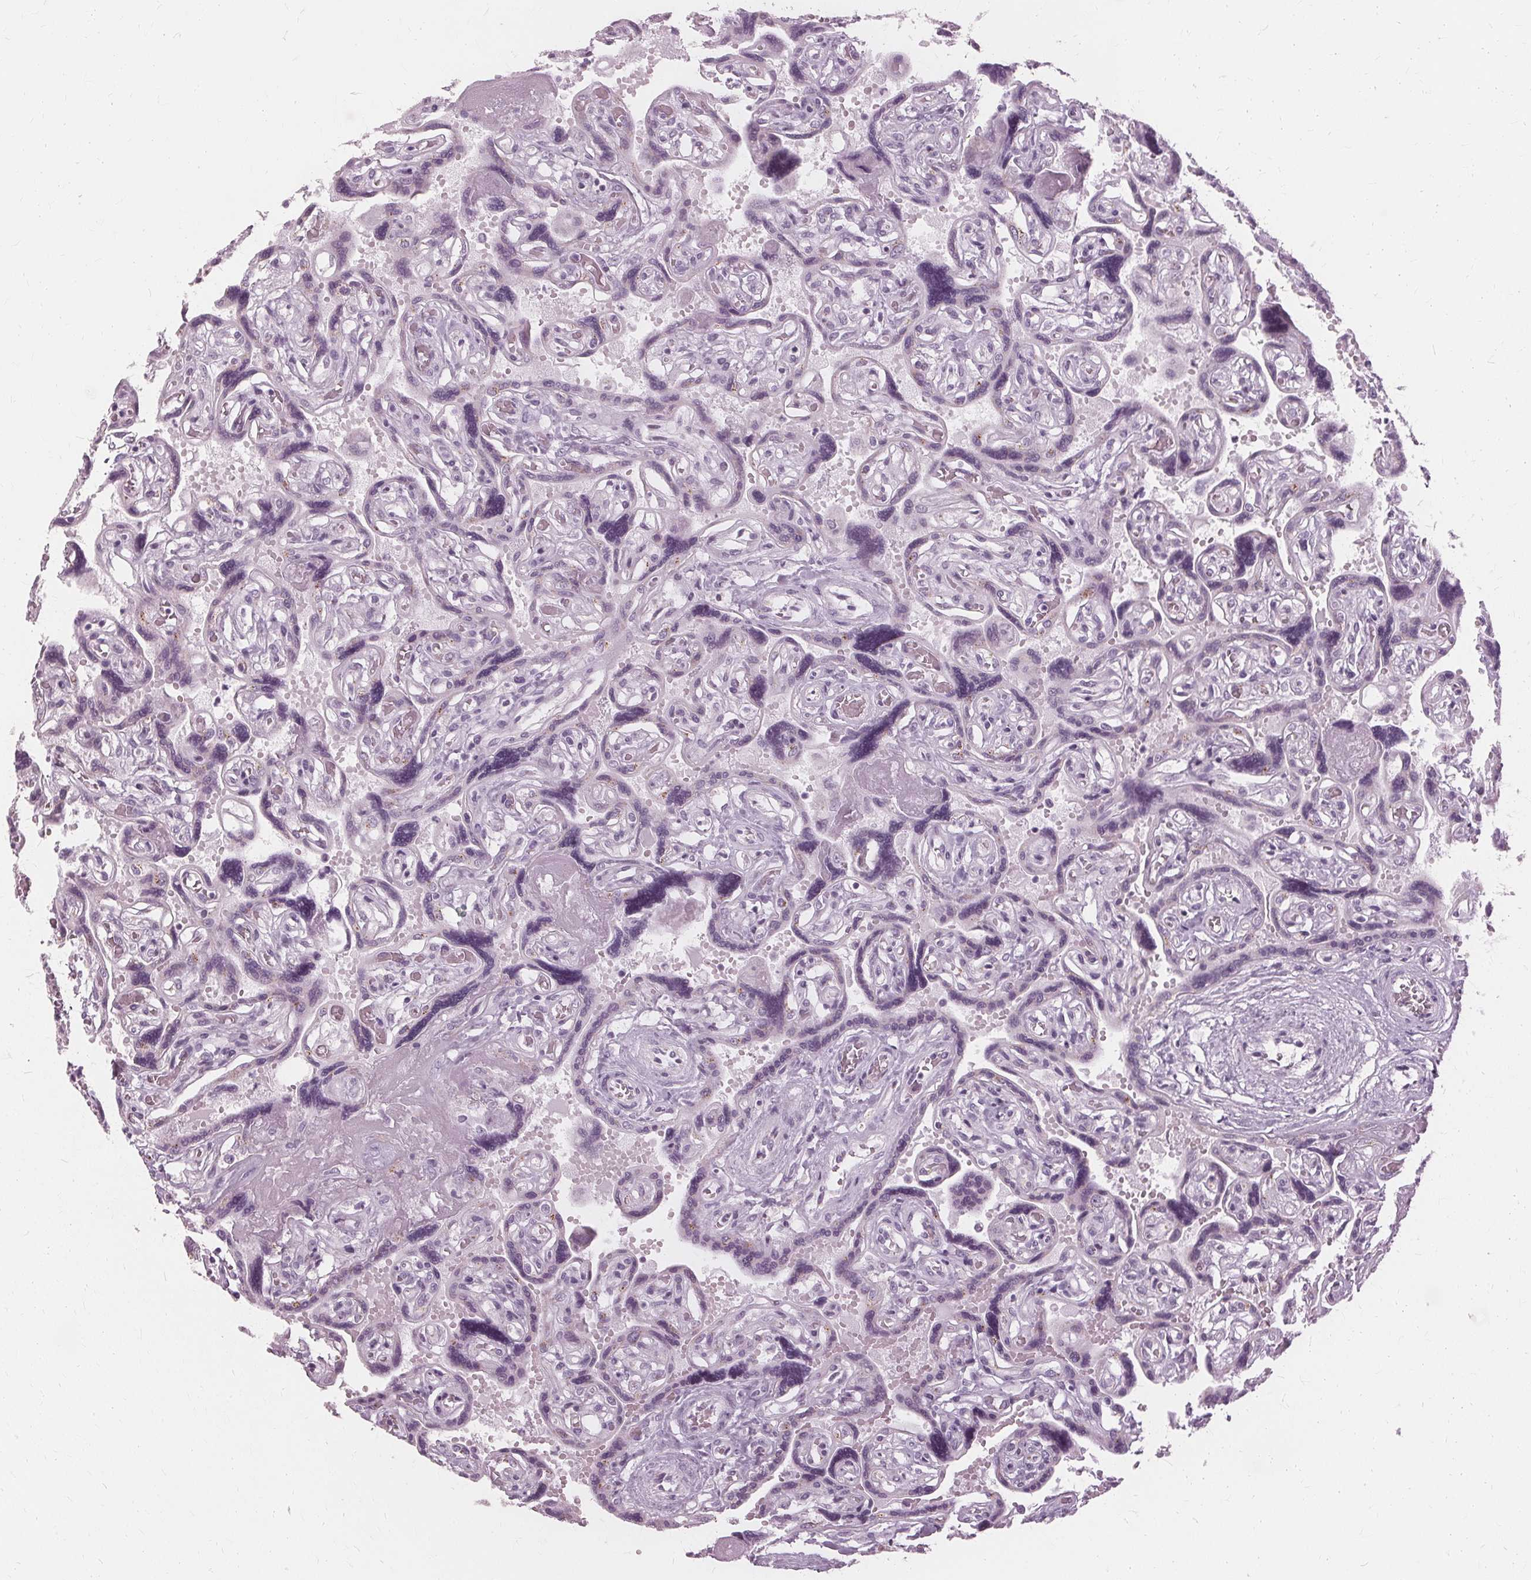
{"staining": {"intensity": "weak", "quantity": "25%-75%", "location": "cytoplasmic/membranous"}, "tissue": "placenta", "cell_type": "Decidual cells", "image_type": "normal", "snomed": [{"axis": "morphology", "description": "Normal tissue, NOS"}, {"axis": "topography", "description": "Placenta"}], "caption": "Protein analysis of unremarkable placenta shows weak cytoplasmic/membranous staining in approximately 25%-75% of decidual cells.", "gene": "DNASE2", "patient": {"sex": "female", "age": 32}}